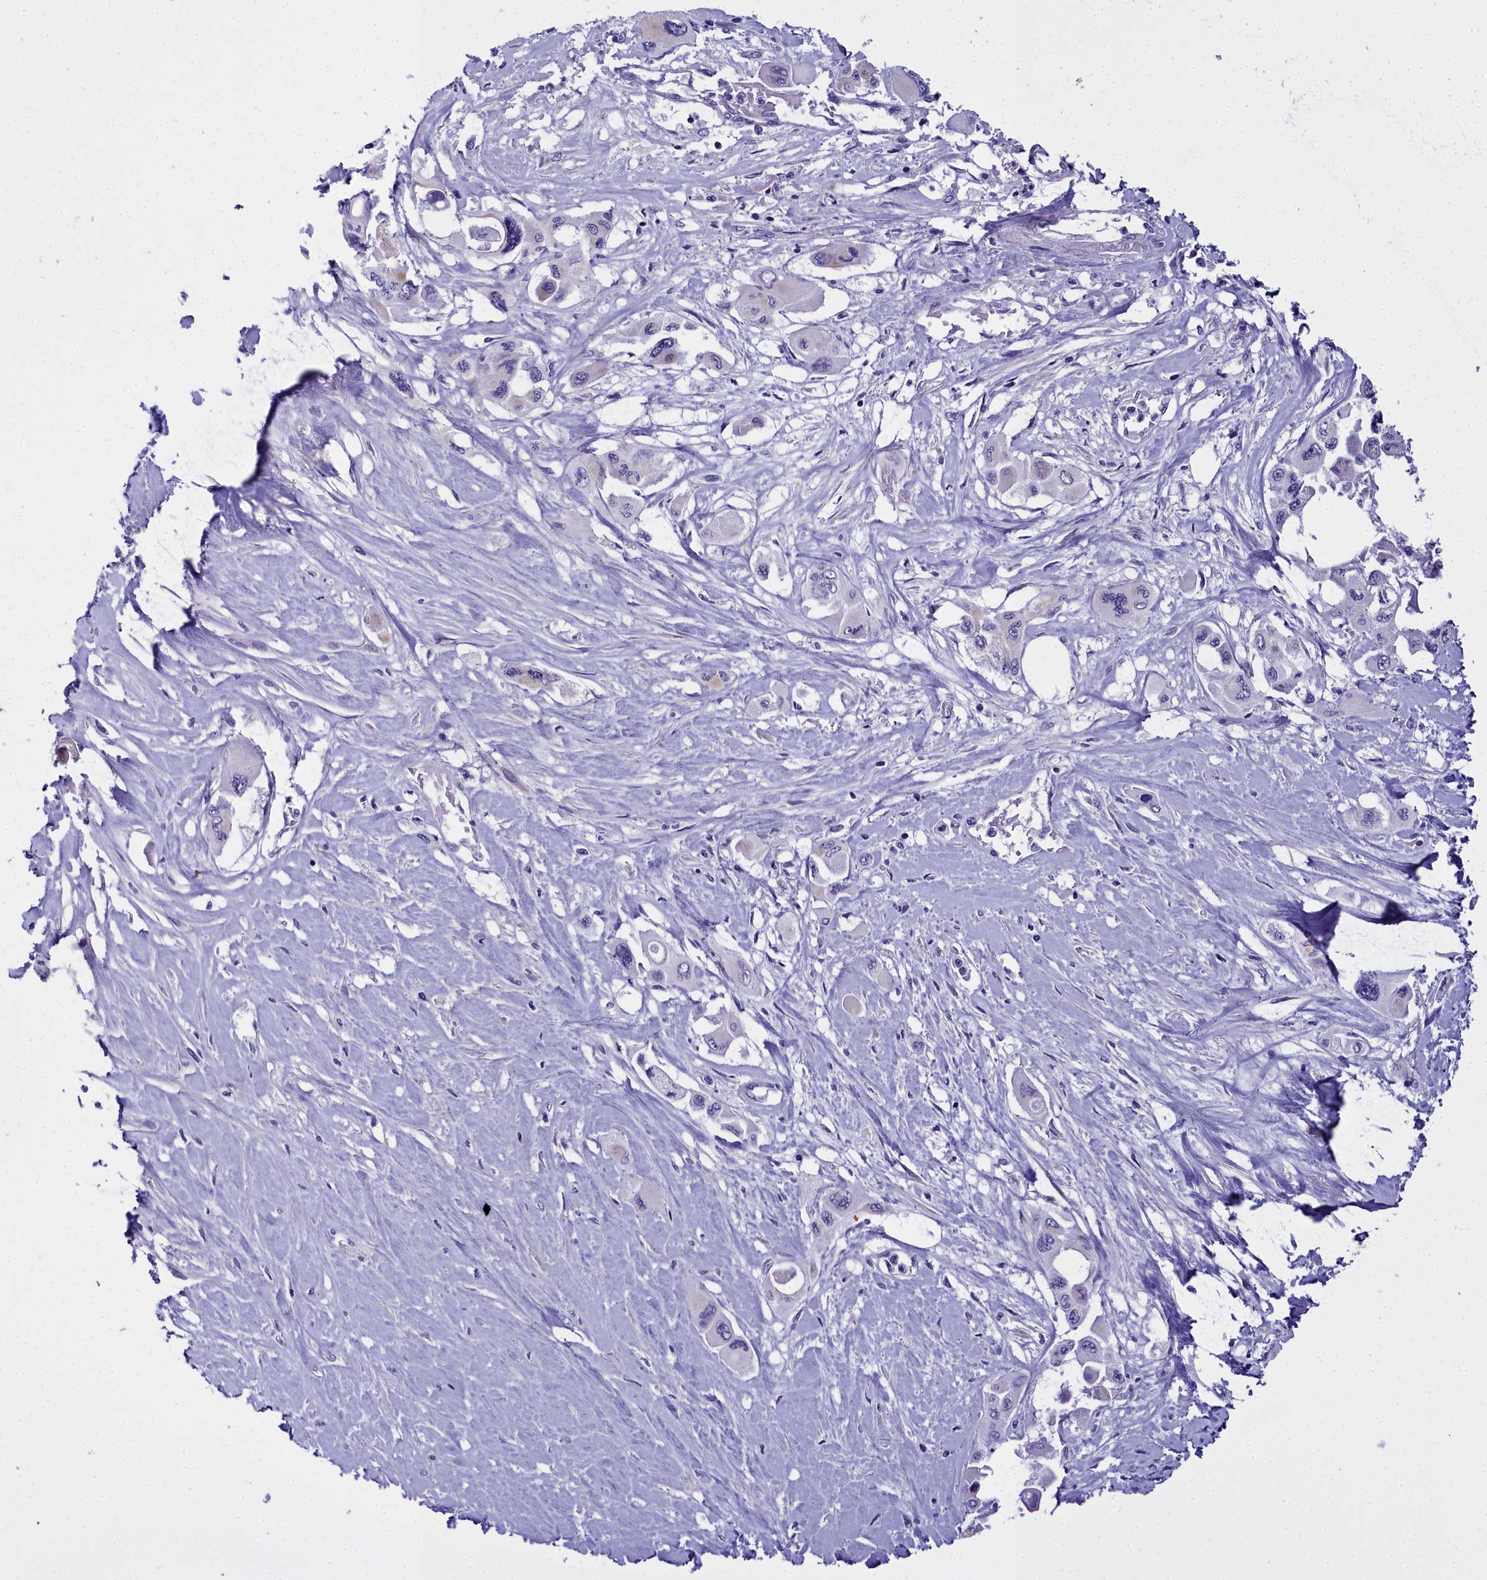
{"staining": {"intensity": "negative", "quantity": "none", "location": "none"}, "tissue": "pancreatic cancer", "cell_type": "Tumor cells", "image_type": "cancer", "snomed": [{"axis": "morphology", "description": "Adenocarcinoma, NOS"}, {"axis": "topography", "description": "Pancreas"}], "caption": "High power microscopy micrograph of an immunohistochemistry (IHC) image of pancreatic cancer, revealing no significant expression in tumor cells. The staining is performed using DAB brown chromogen with nuclei counter-stained in using hematoxylin.", "gene": "TIMM22", "patient": {"sex": "male", "age": 92}}